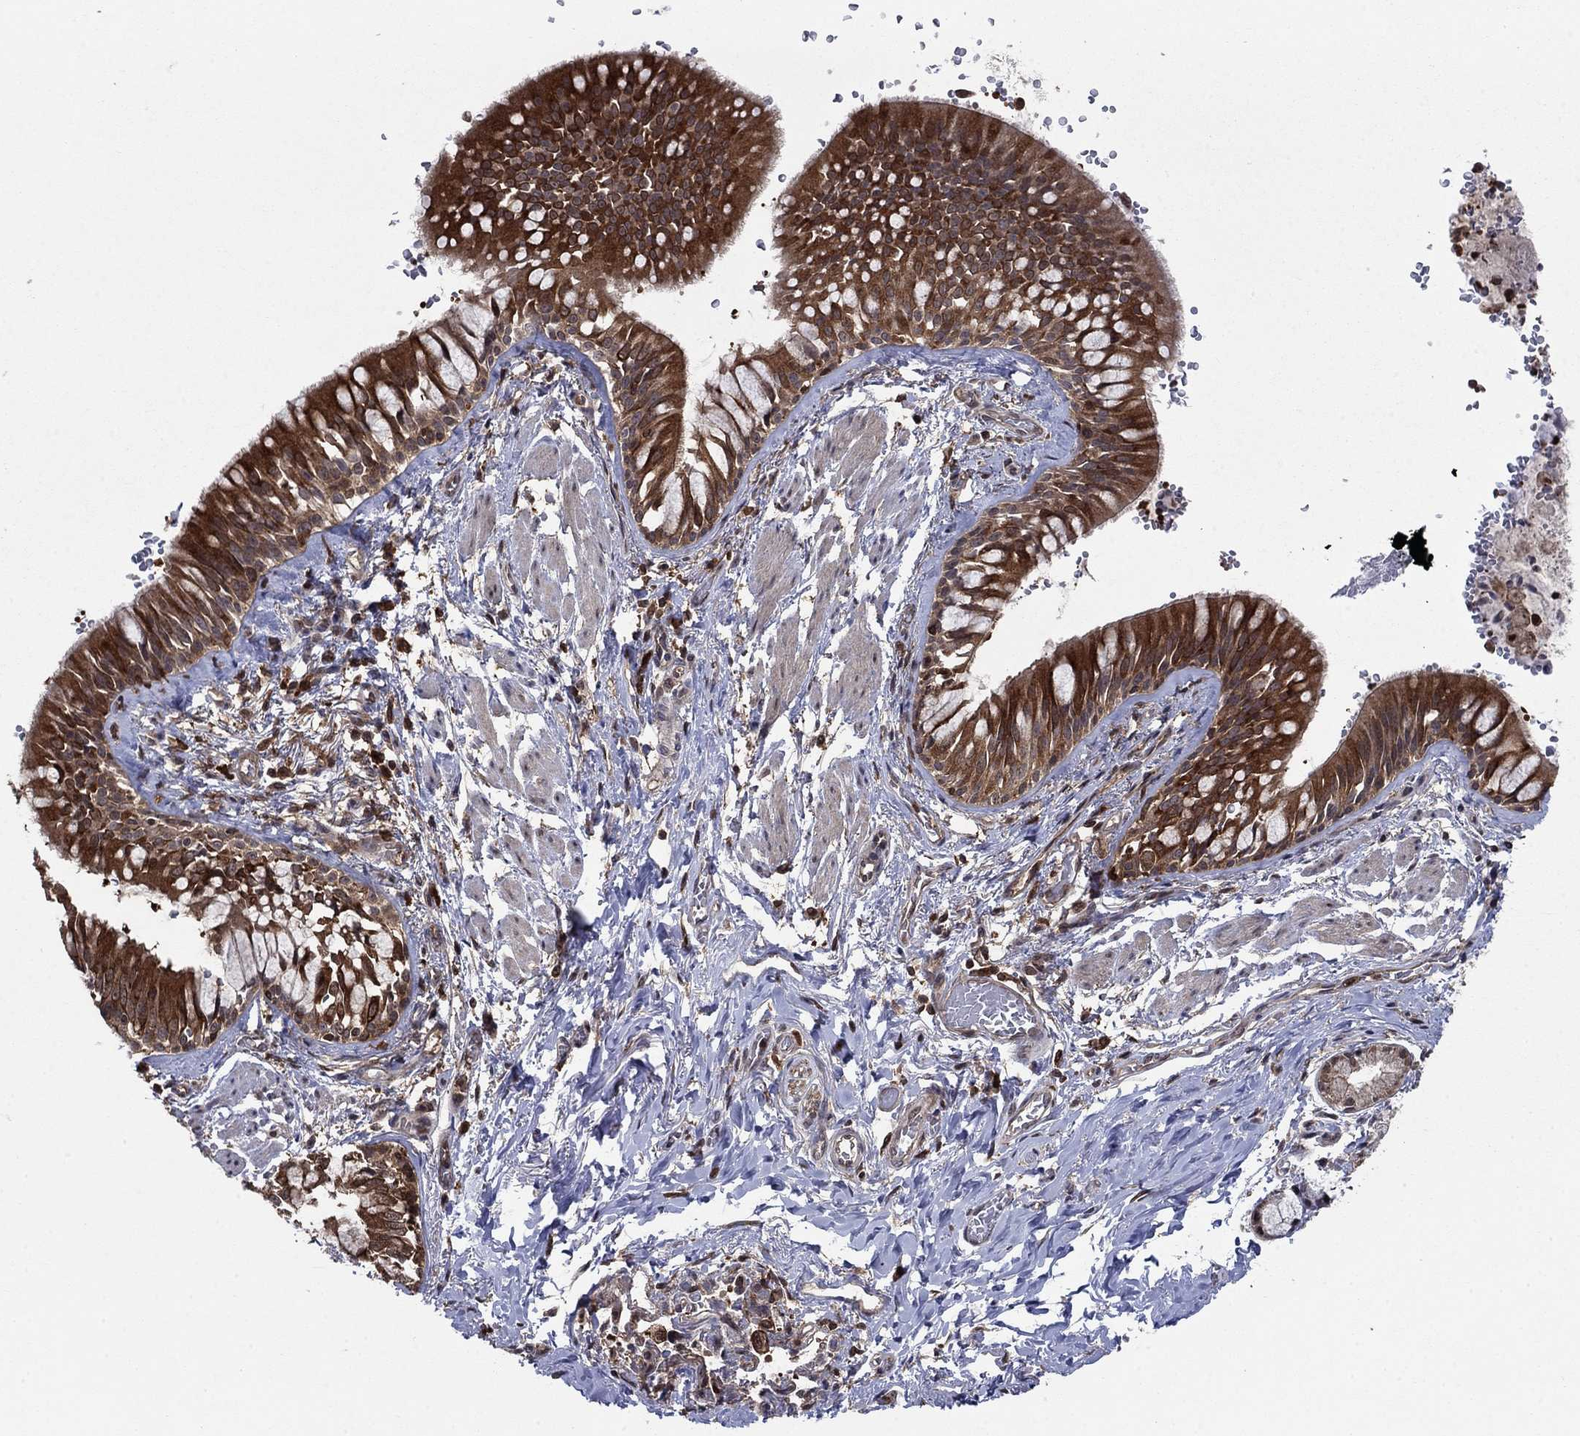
{"staining": {"intensity": "strong", "quantity": ">75%", "location": "cytoplasmic/membranous"}, "tissue": "bronchus", "cell_type": "Respiratory epithelial cells", "image_type": "normal", "snomed": [{"axis": "morphology", "description": "Normal tissue, NOS"}, {"axis": "topography", "description": "Bronchus"}, {"axis": "topography", "description": "Lung"}], "caption": "Protein expression by immunohistochemistry (IHC) shows strong cytoplasmic/membranous staining in about >75% of respiratory epithelial cells in unremarkable bronchus. The protein of interest is shown in brown color, while the nuclei are stained blue.", "gene": "CACYBP", "patient": {"sex": "female", "age": 57}}